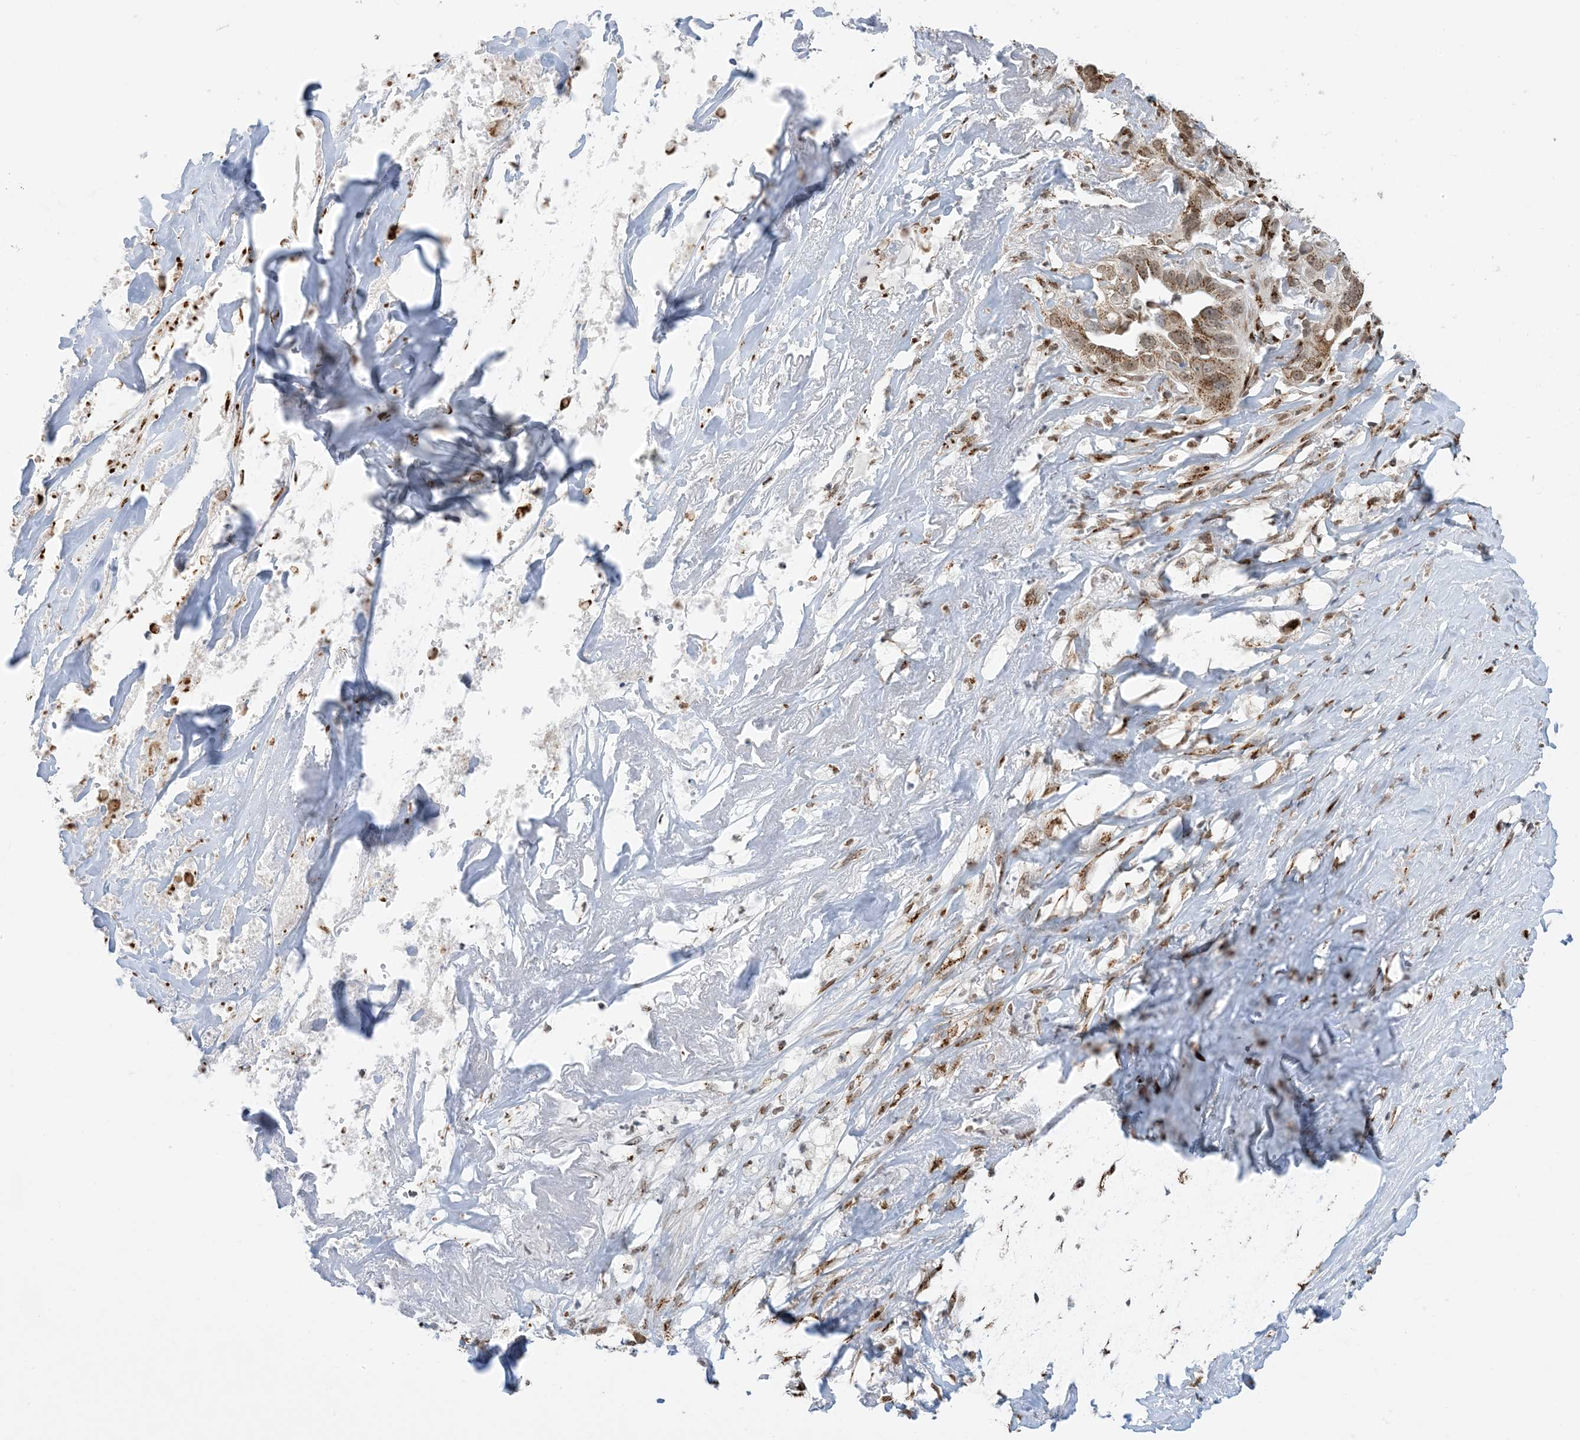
{"staining": {"intensity": "moderate", "quantity": ">75%", "location": "cytoplasmic/membranous,nuclear"}, "tissue": "liver cancer", "cell_type": "Tumor cells", "image_type": "cancer", "snomed": [{"axis": "morphology", "description": "Cholangiocarcinoma"}, {"axis": "topography", "description": "Liver"}], "caption": "Liver cholangiocarcinoma stained for a protein reveals moderate cytoplasmic/membranous and nuclear positivity in tumor cells.", "gene": "GPR107", "patient": {"sex": "female", "age": 79}}